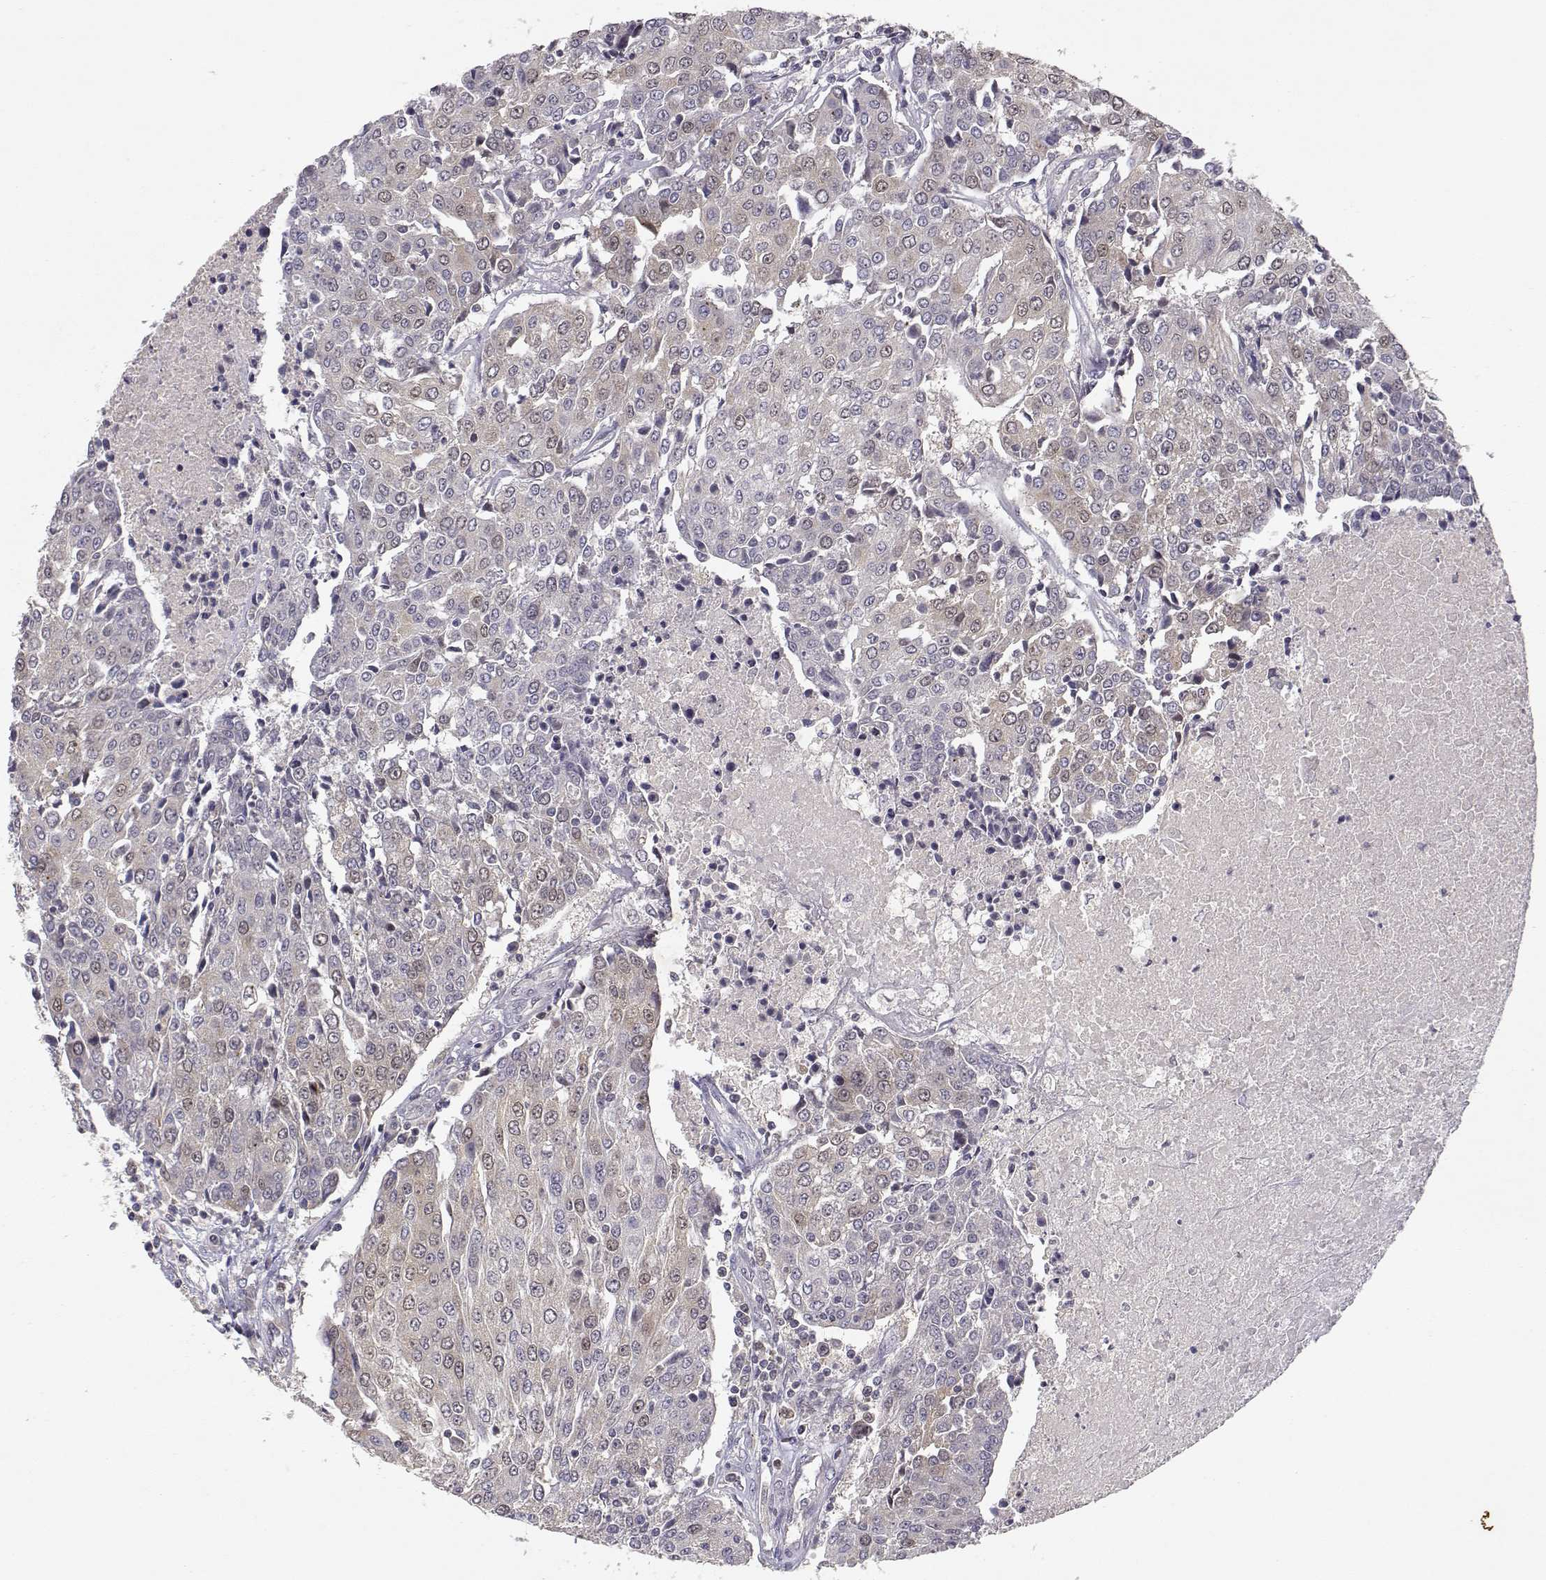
{"staining": {"intensity": "weak", "quantity": "25%-75%", "location": "cytoplasmic/membranous"}, "tissue": "urothelial cancer", "cell_type": "Tumor cells", "image_type": "cancer", "snomed": [{"axis": "morphology", "description": "Urothelial carcinoma, High grade"}, {"axis": "topography", "description": "Urinary bladder"}], "caption": "High-power microscopy captured an immunohistochemistry histopathology image of high-grade urothelial carcinoma, revealing weak cytoplasmic/membranous staining in approximately 25%-75% of tumor cells.", "gene": "RAD51", "patient": {"sex": "female", "age": 85}}